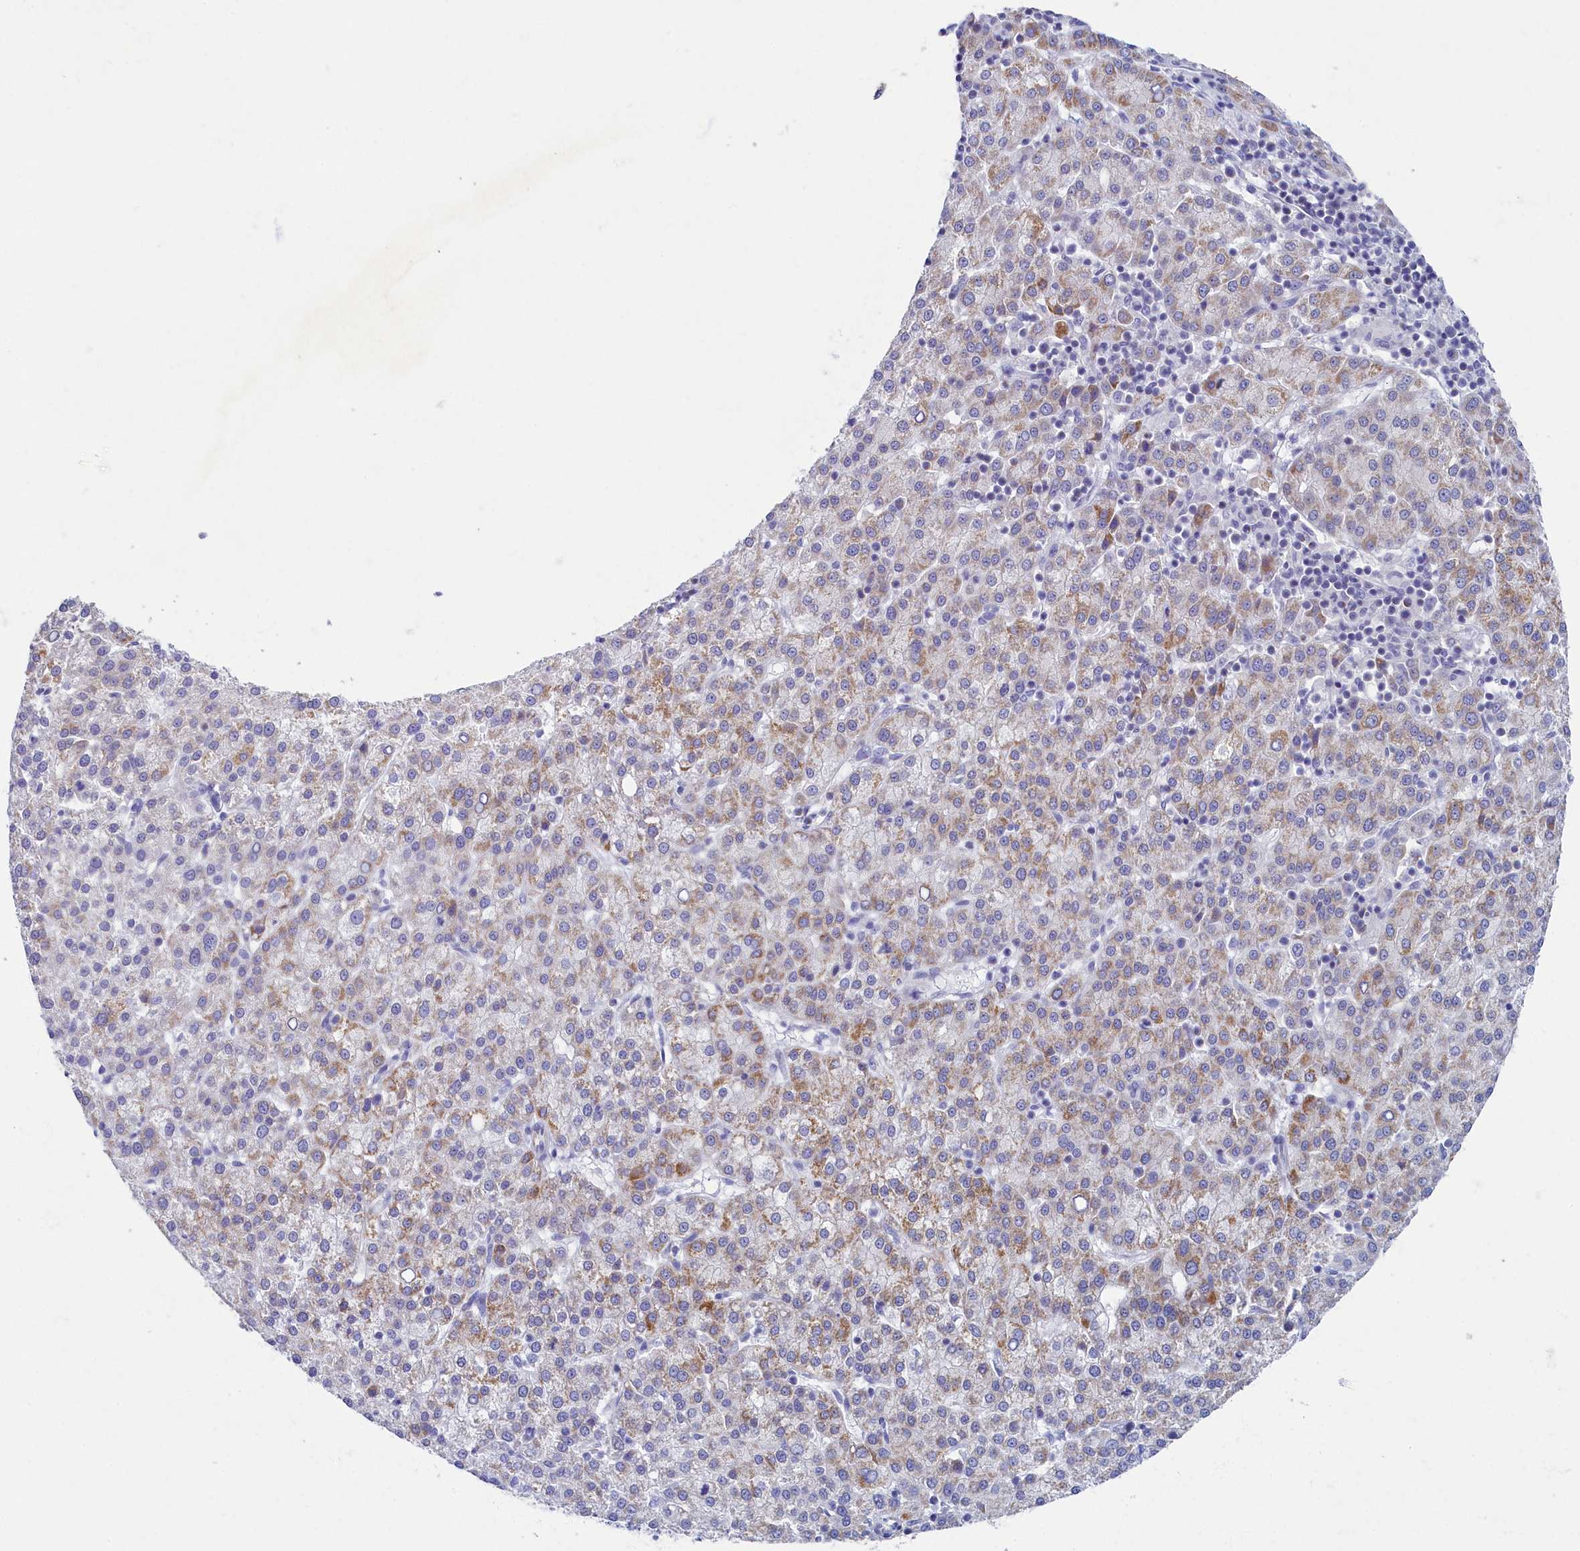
{"staining": {"intensity": "weak", "quantity": ">75%", "location": "cytoplasmic/membranous"}, "tissue": "liver cancer", "cell_type": "Tumor cells", "image_type": "cancer", "snomed": [{"axis": "morphology", "description": "Carcinoma, Hepatocellular, NOS"}, {"axis": "topography", "description": "Liver"}], "caption": "The image reveals immunohistochemical staining of hepatocellular carcinoma (liver). There is weak cytoplasmic/membranous positivity is present in approximately >75% of tumor cells.", "gene": "OCIAD2", "patient": {"sex": "female", "age": 58}}